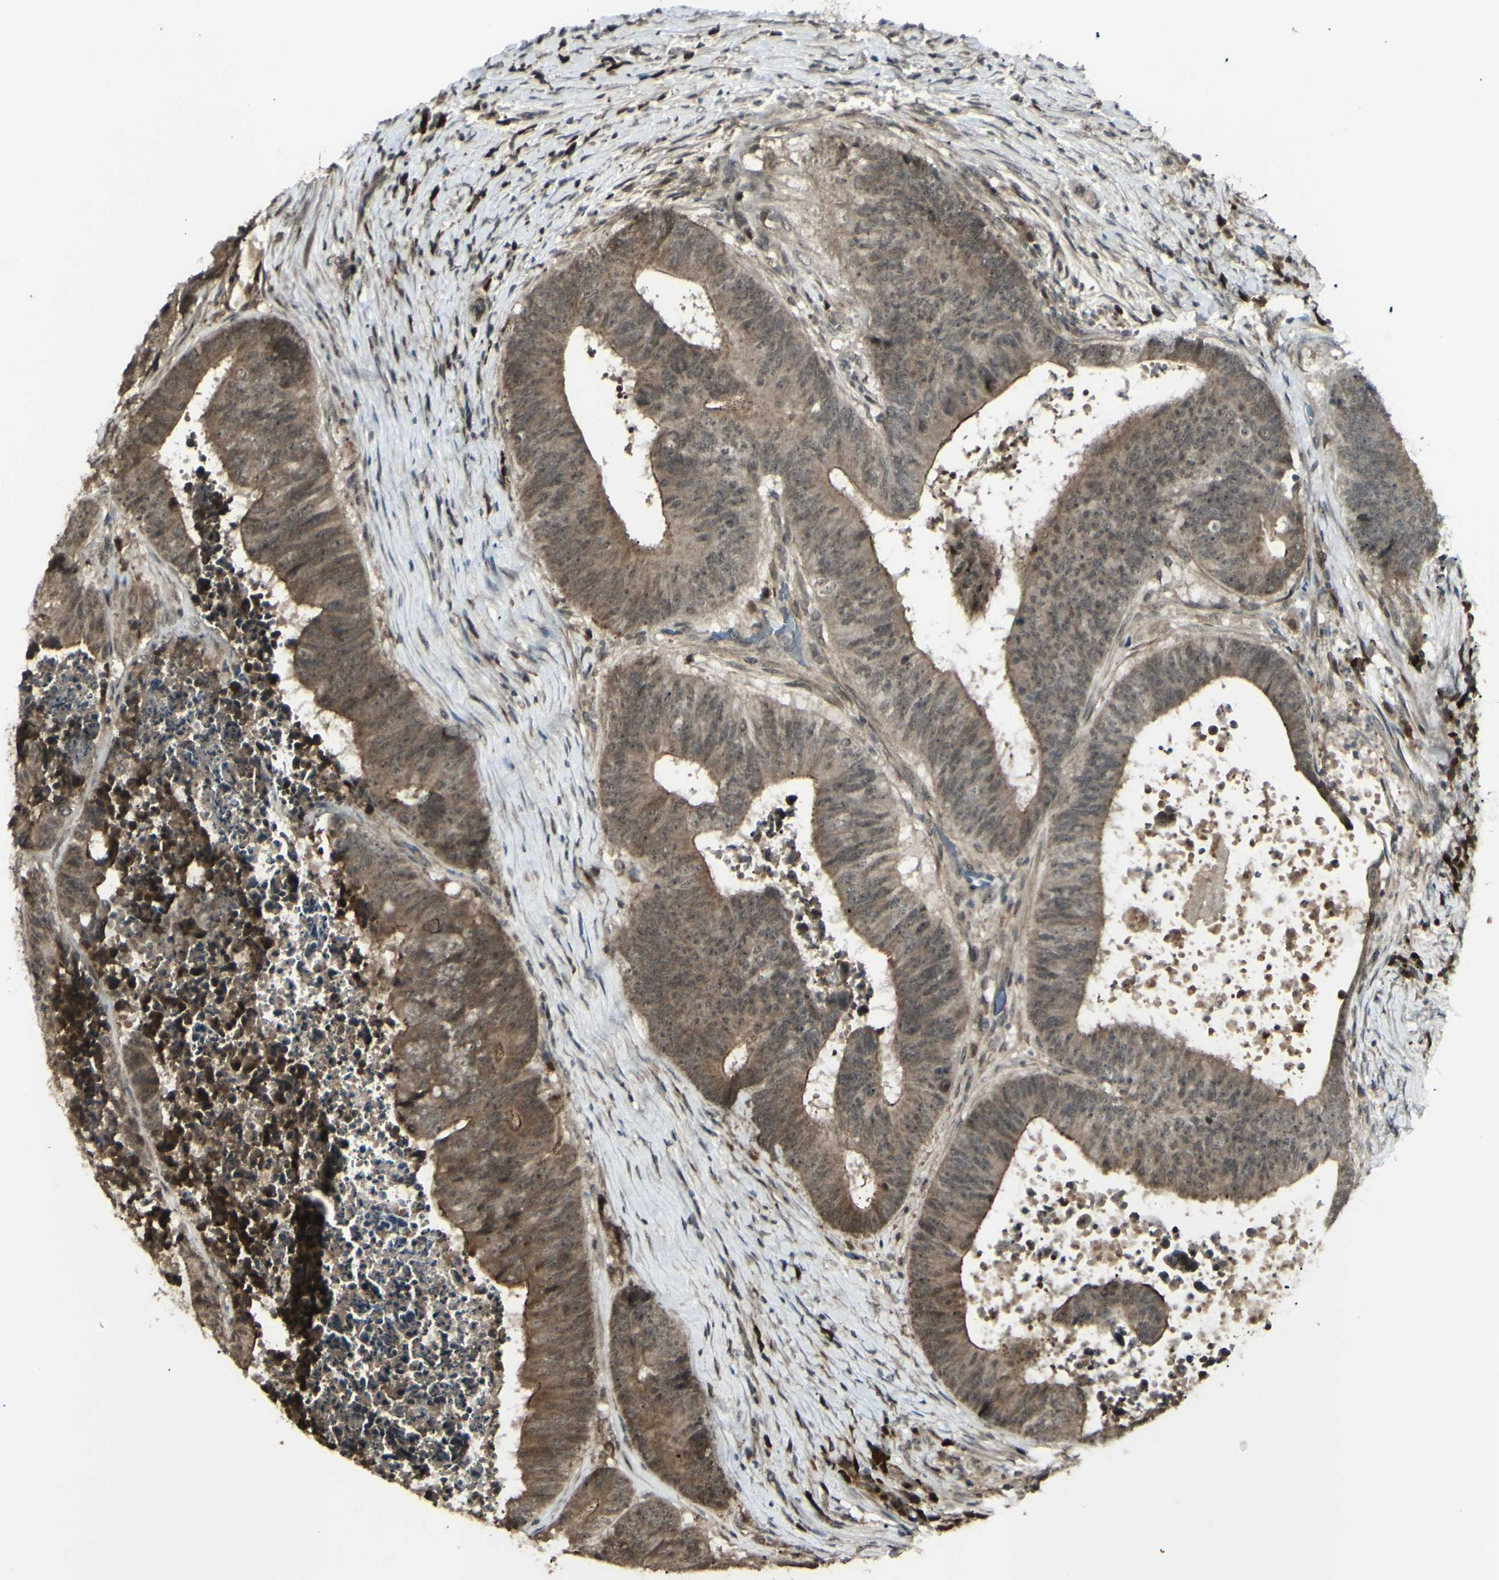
{"staining": {"intensity": "moderate", "quantity": ">75%", "location": "cytoplasmic/membranous,nuclear"}, "tissue": "colorectal cancer", "cell_type": "Tumor cells", "image_type": "cancer", "snomed": [{"axis": "morphology", "description": "Adenocarcinoma, NOS"}, {"axis": "topography", "description": "Rectum"}], "caption": "Protein staining of colorectal cancer tissue demonstrates moderate cytoplasmic/membranous and nuclear expression in approximately >75% of tumor cells.", "gene": "BLNK", "patient": {"sex": "male", "age": 72}}